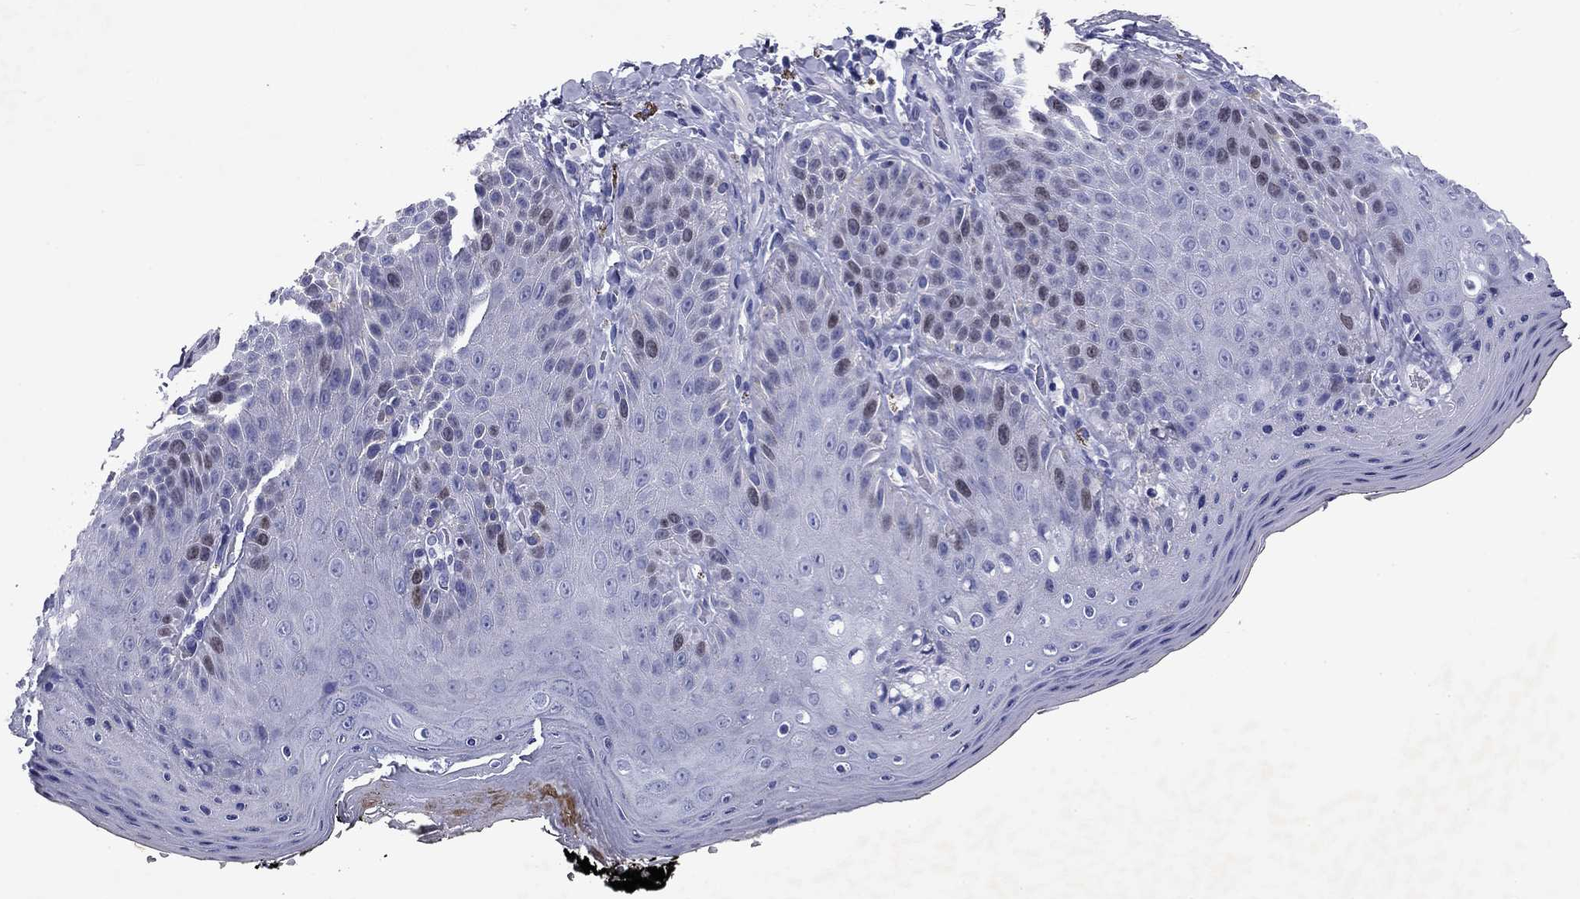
{"staining": {"intensity": "weak", "quantity": "<25%", "location": "nuclear"}, "tissue": "skin", "cell_type": "Epidermal cells", "image_type": "normal", "snomed": [{"axis": "morphology", "description": "Normal tissue, NOS"}, {"axis": "topography", "description": "Anal"}], "caption": "DAB (3,3'-diaminobenzidine) immunohistochemical staining of benign human skin shows no significant positivity in epidermal cells. (Stains: DAB (3,3'-diaminobenzidine) immunohistochemistry (IHC) with hematoxylin counter stain, Microscopy: brightfield microscopy at high magnification).", "gene": "GZMK", "patient": {"sex": "male", "age": 53}}